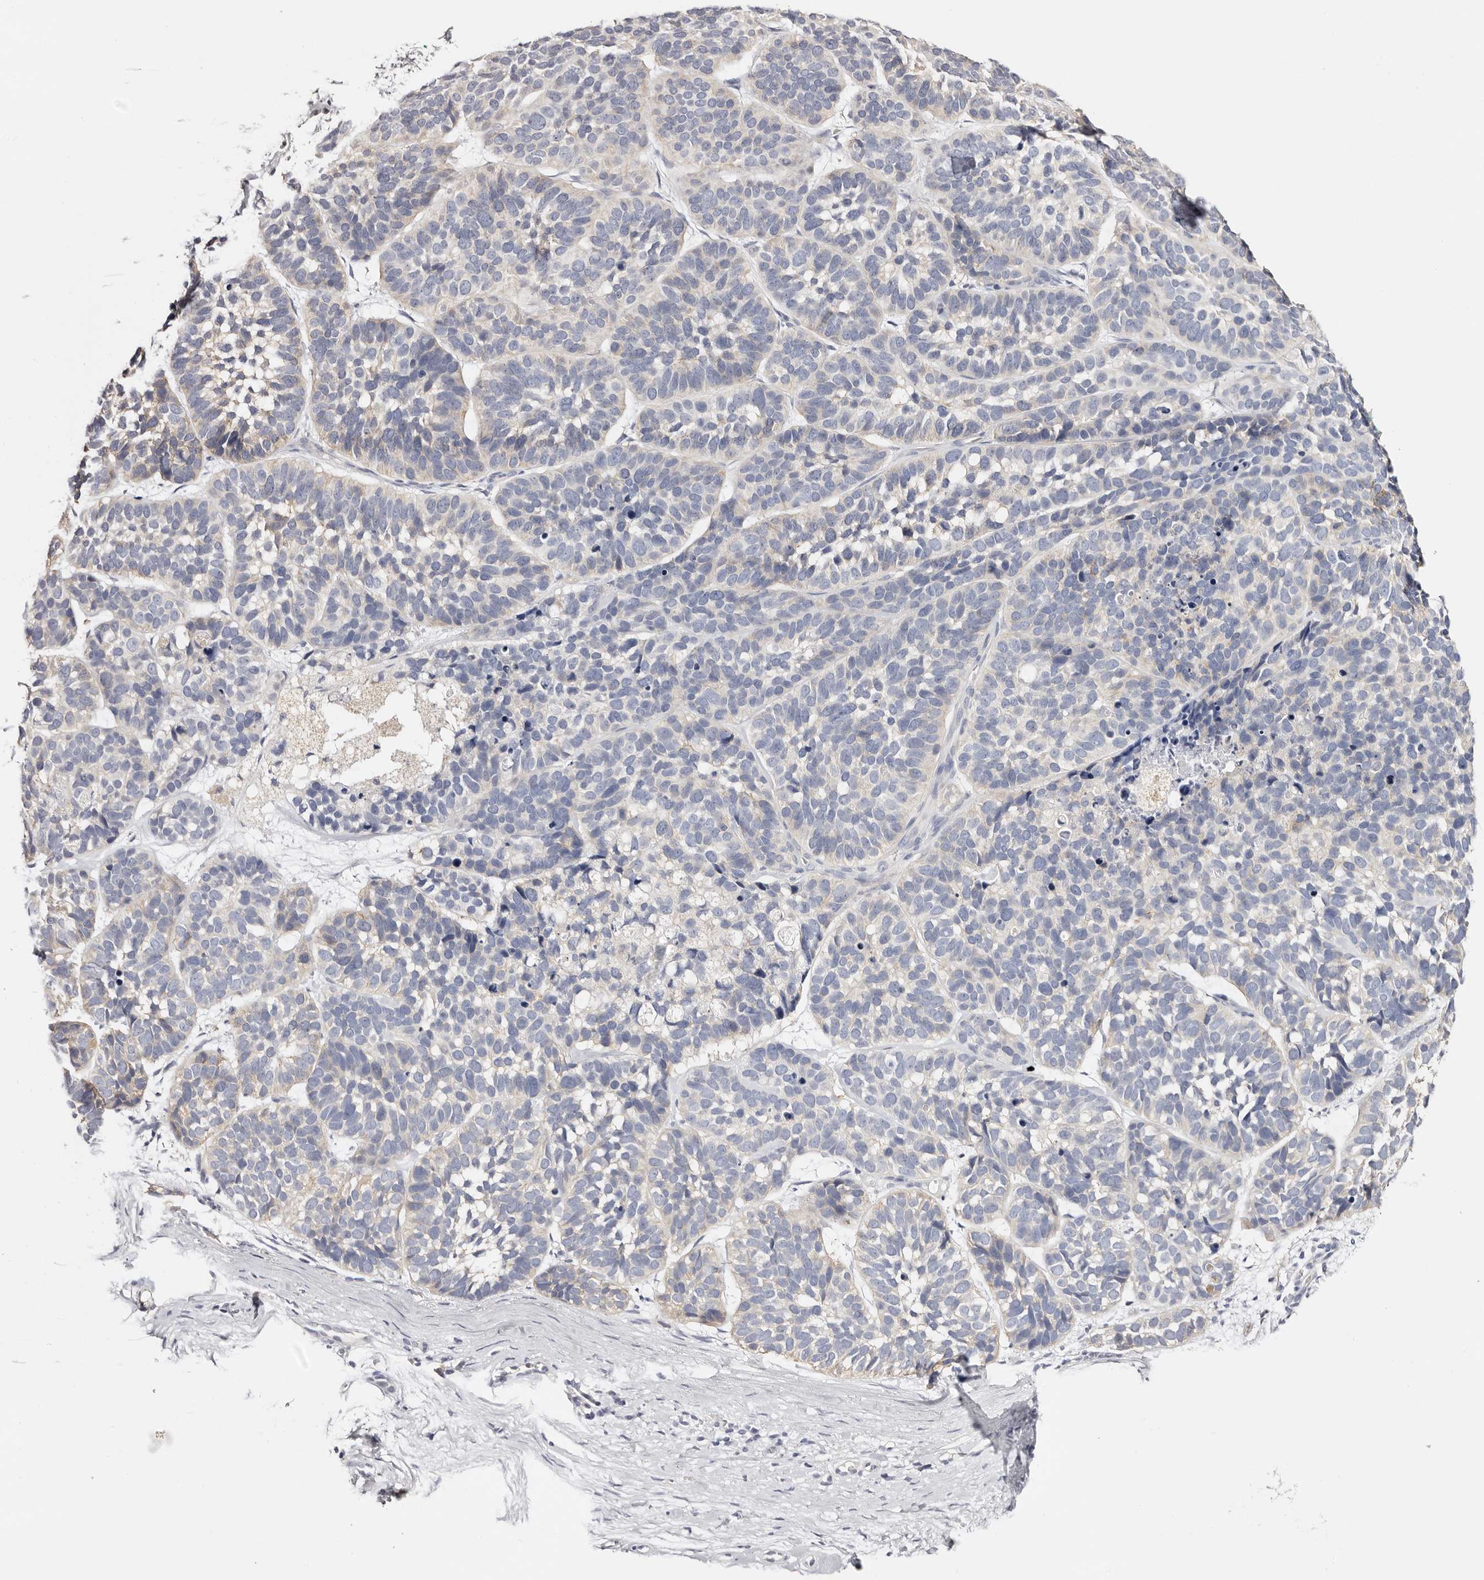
{"staining": {"intensity": "negative", "quantity": "none", "location": "none"}, "tissue": "skin cancer", "cell_type": "Tumor cells", "image_type": "cancer", "snomed": [{"axis": "morphology", "description": "Basal cell carcinoma"}, {"axis": "topography", "description": "Skin"}], "caption": "Skin basal cell carcinoma stained for a protein using immunohistochemistry demonstrates no staining tumor cells.", "gene": "ROM1", "patient": {"sex": "male", "age": 62}}